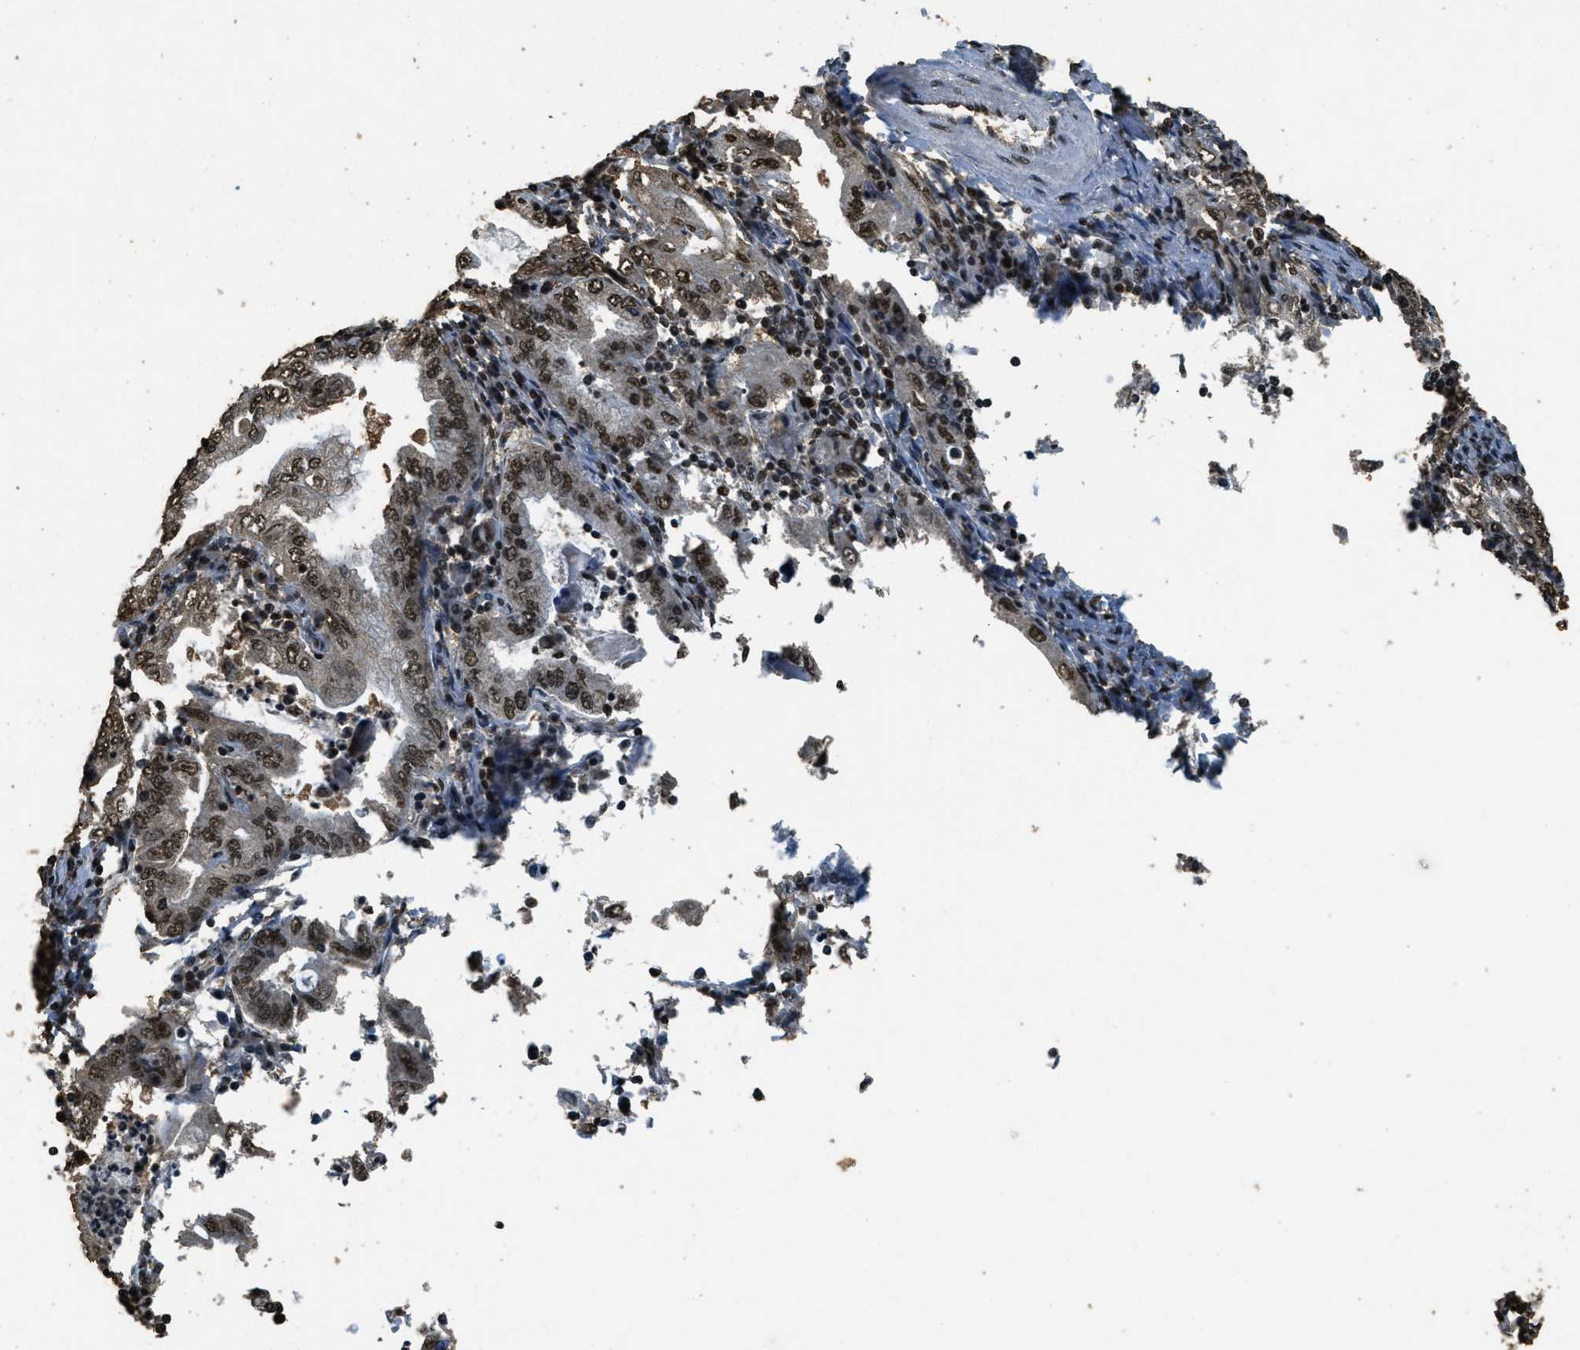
{"staining": {"intensity": "strong", "quantity": ">75%", "location": "nuclear"}, "tissue": "stomach cancer", "cell_type": "Tumor cells", "image_type": "cancer", "snomed": [{"axis": "morphology", "description": "Normal tissue, NOS"}, {"axis": "morphology", "description": "Adenocarcinoma, NOS"}, {"axis": "topography", "description": "Esophagus"}, {"axis": "topography", "description": "Stomach, upper"}, {"axis": "topography", "description": "Peripheral nerve tissue"}], "caption": "This image reveals IHC staining of stomach cancer (adenocarcinoma), with high strong nuclear staining in approximately >75% of tumor cells.", "gene": "MYB", "patient": {"sex": "male", "age": 62}}